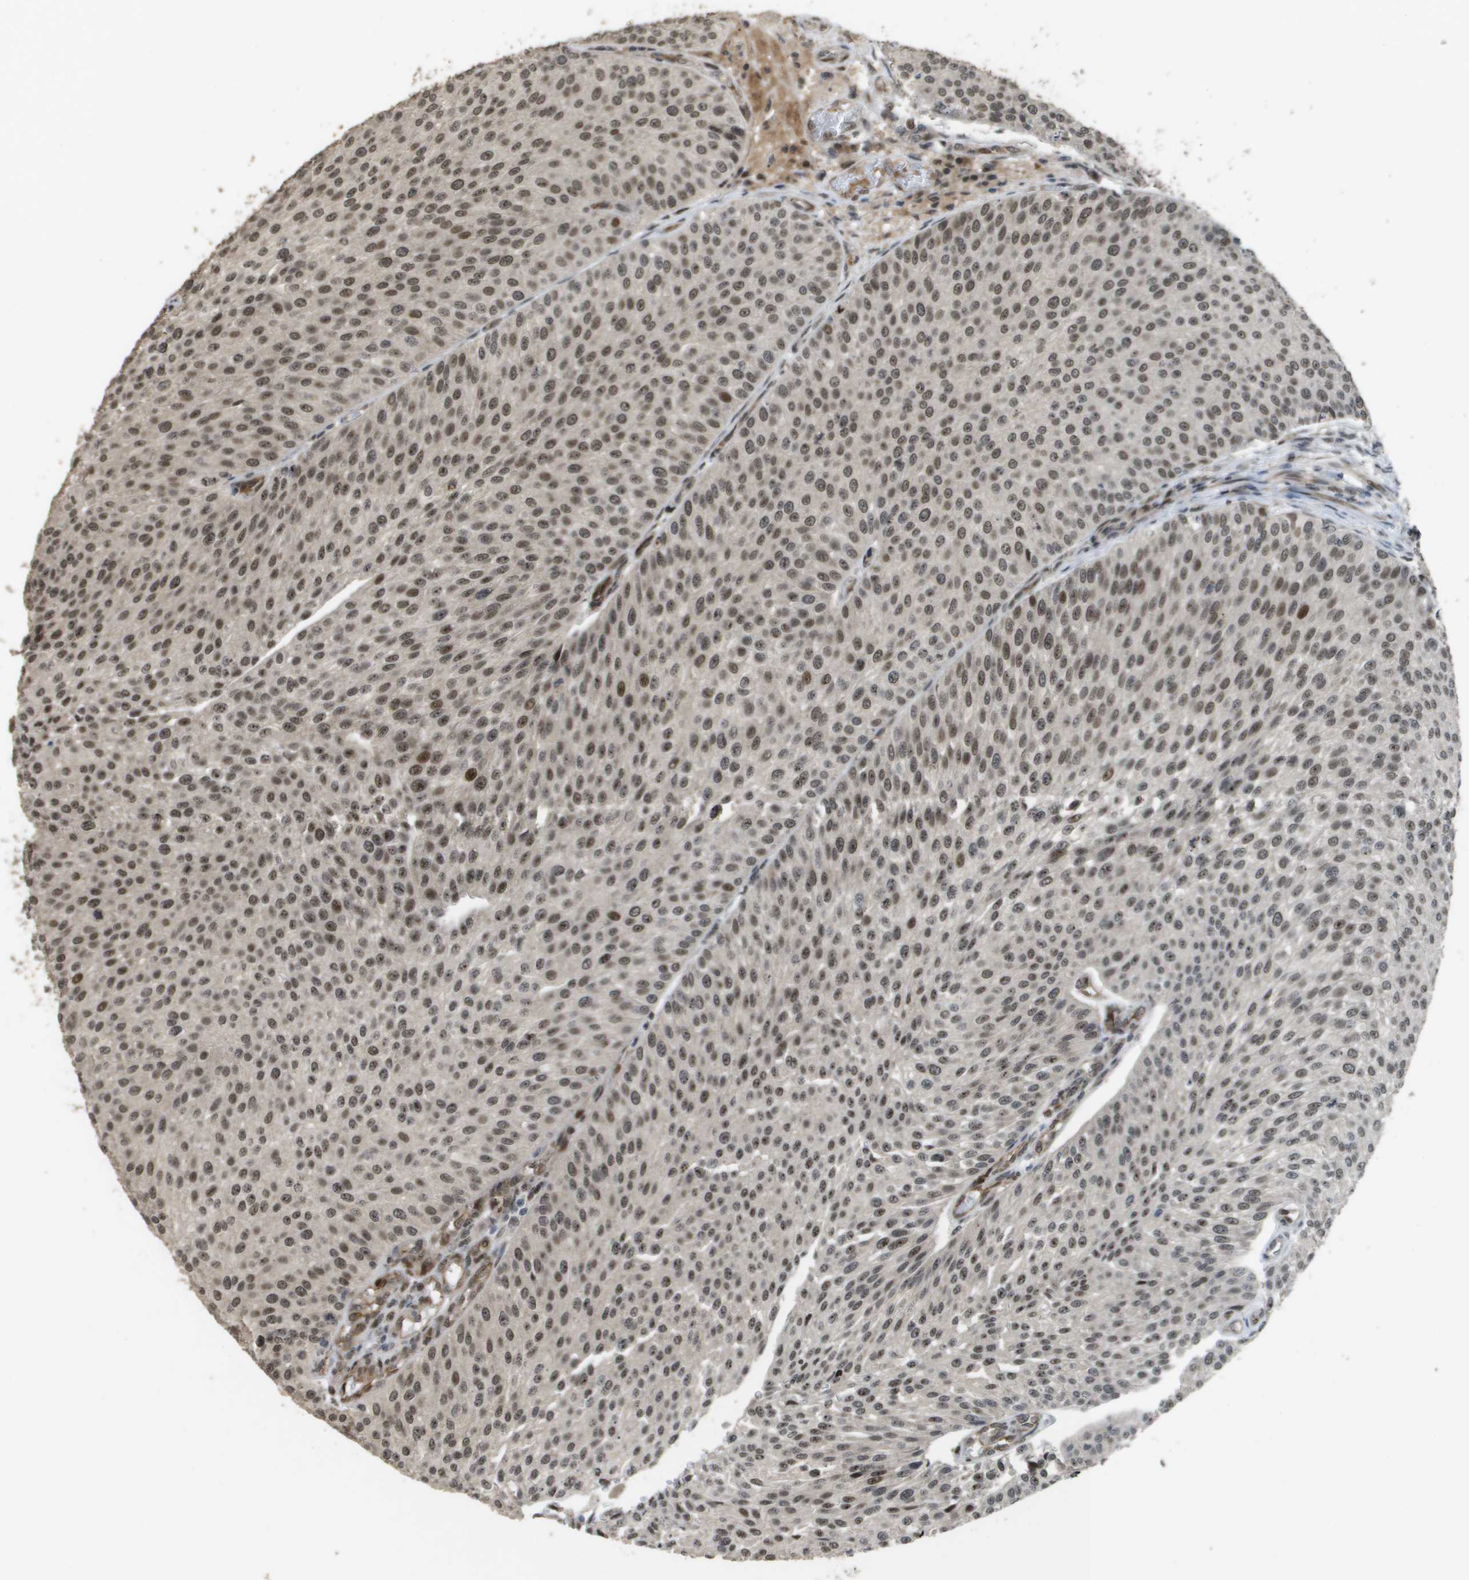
{"staining": {"intensity": "moderate", "quantity": ">75%", "location": "nuclear"}, "tissue": "urothelial cancer", "cell_type": "Tumor cells", "image_type": "cancer", "snomed": [{"axis": "morphology", "description": "Urothelial carcinoma, Low grade"}, {"axis": "topography", "description": "Smooth muscle"}, {"axis": "topography", "description": "Urinary bladder"}], "caption": "Immunohistochemical staining of human low-grade urothelial carcinoma reveals medium levels of moderate nuclear positivity in approximately >75% of tumor cells. (Stains: DAB in brown, nuclei in blue, Microscopy: brightfield microscopy at high magnification).", "gene": "KAT5", "patient": {"sex": "male", "age": 60}}